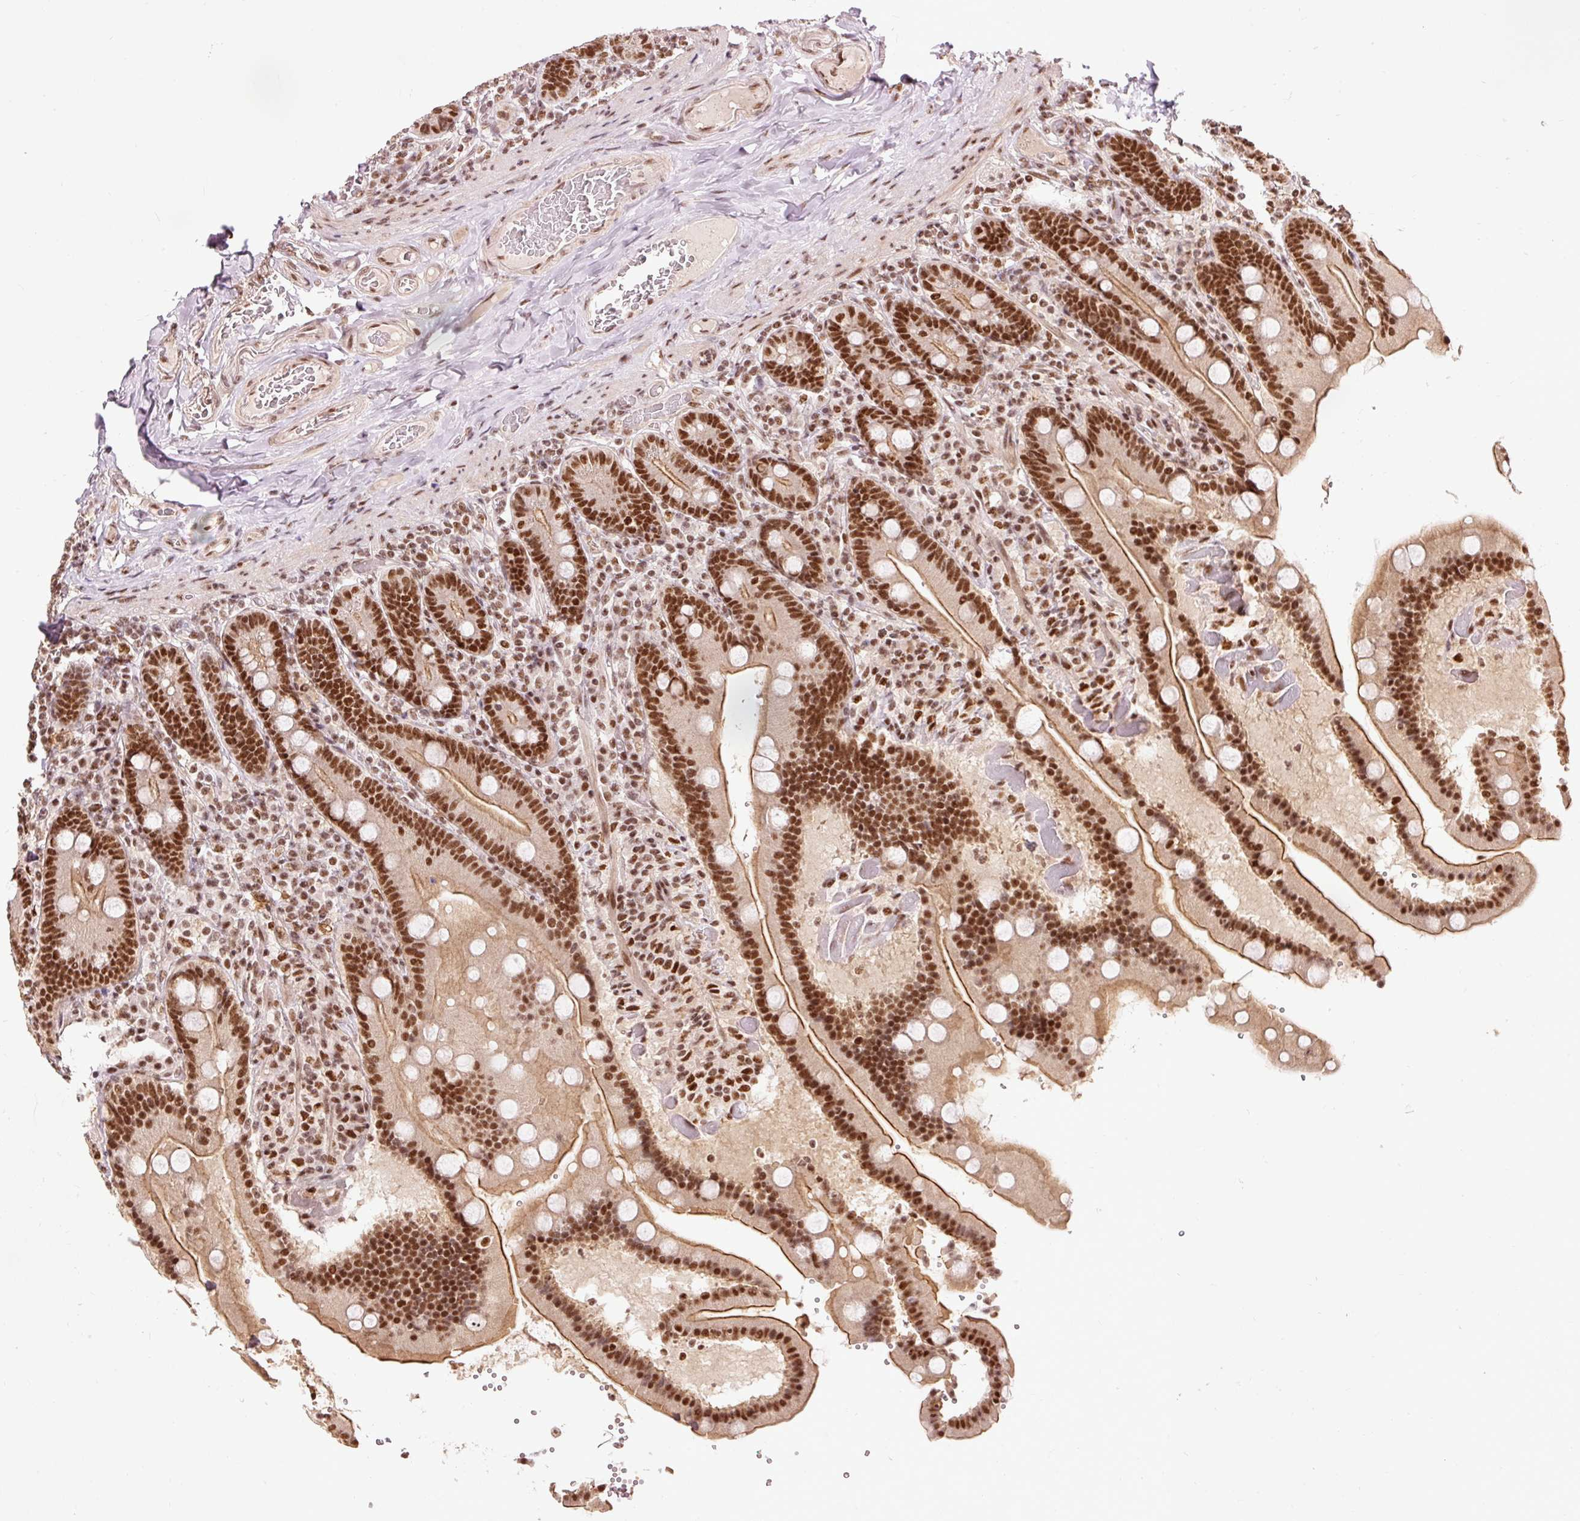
{"staining": {"intensity": "strong", "quantity": ">75%", "location": "cytoplasmic/membranous,nuclear"}, "tissue": "duodenum", "cell_type": "Glandular cells", "image_type": "normal", "snomed": [{"axis": "morphology", "description": "Normal tissue, NOS"}, {"axis": "topography", "description": "Duodenum"}], "caption": "Human duodenum stained with a brown dye displays strong cytoplasmic/membranous,nuclear positive staining in about >75% of glandular cells.", "gene": "ZBTB44", "patient": {"sex": "female", "age": 62}}